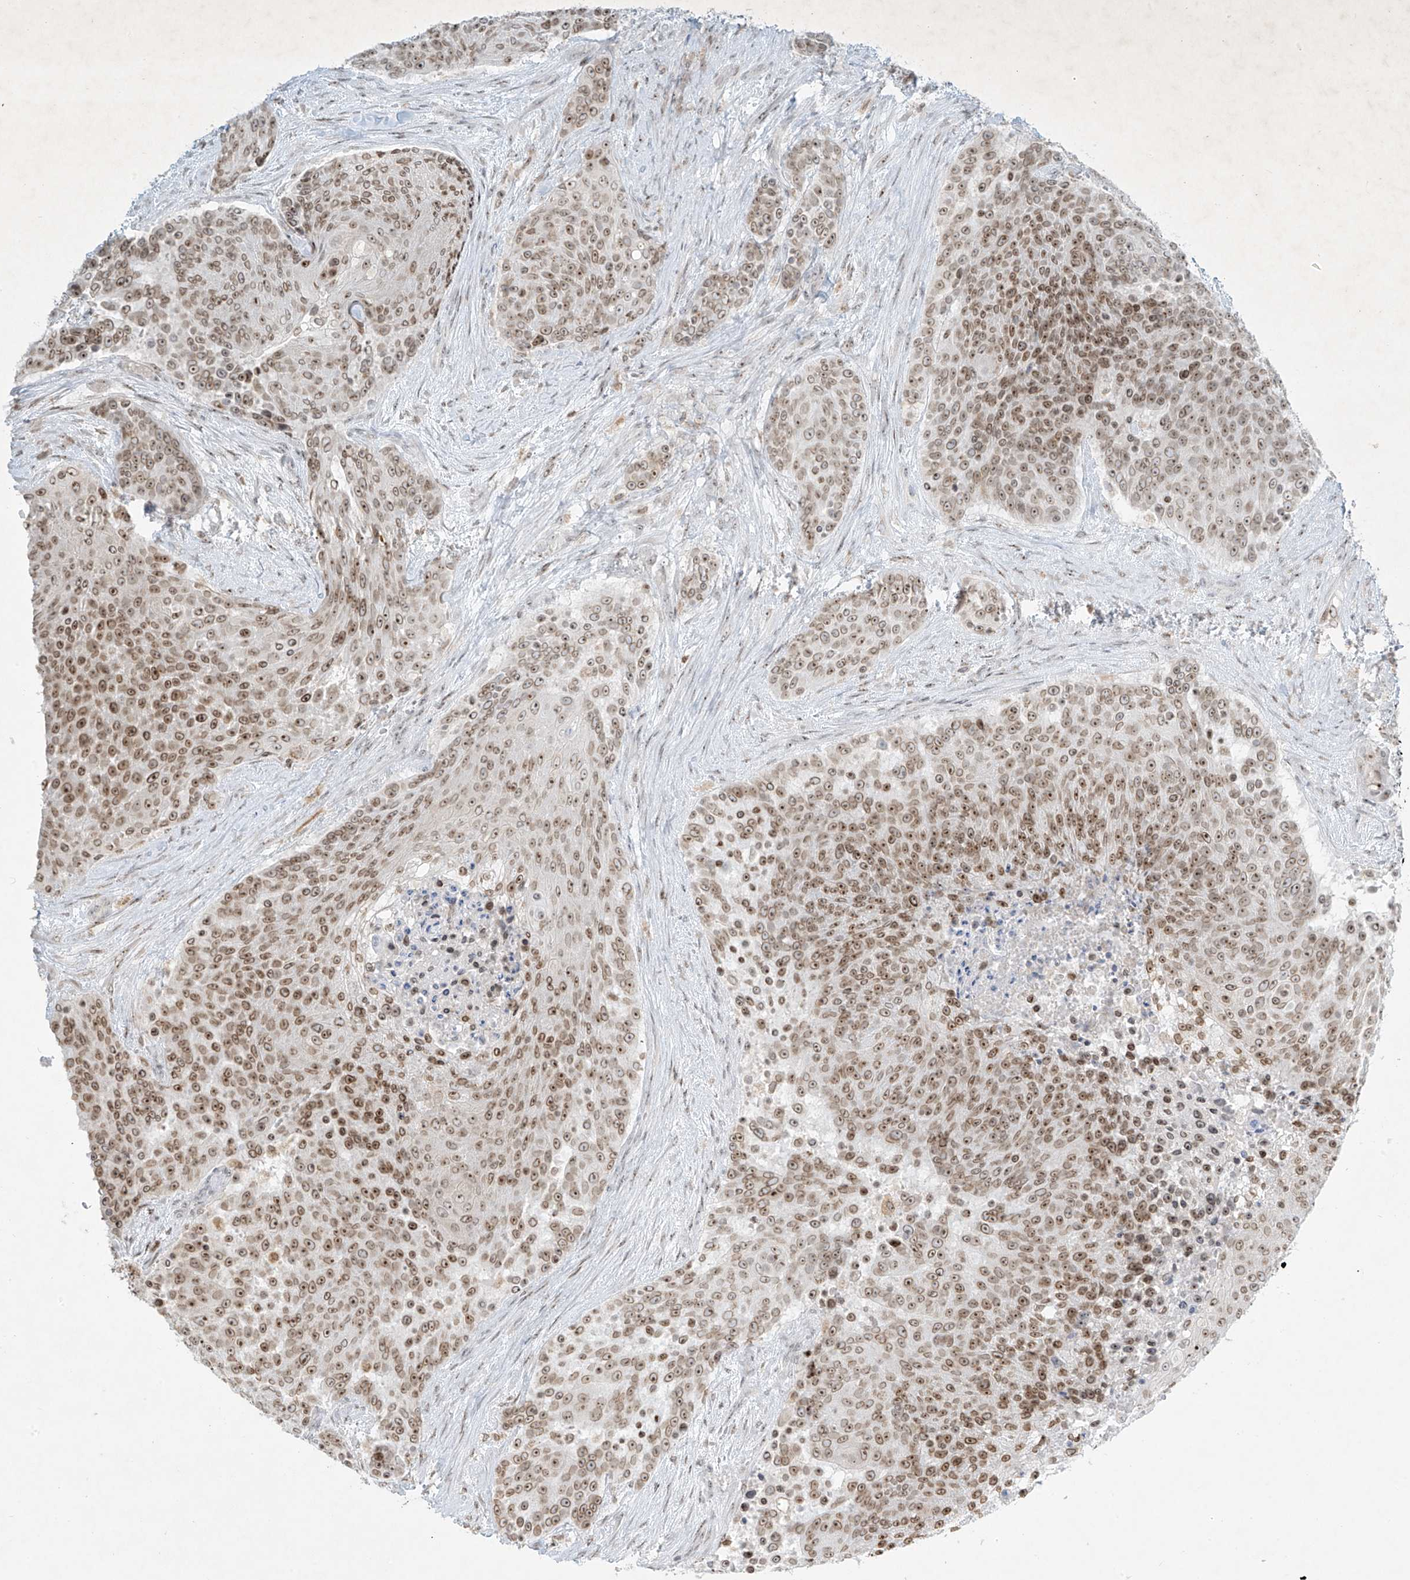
{"staining": {"intensity": "moderate", "quantity": ">75%", "location": "cytoplasmic/membranous,nuclear"}, "tissue": "urothelial cancer", "cell_type": "Tumor cells", "image_type": "cancer", "snomed": [{"axis": "morphology", "description": "Urothelial carcinoma, High grade"}, {"axis": "topography", "description": "Urinary bladder"}], "caption": "An image of high-grade urothelial carcinoma stained for a protein displays moderate cytoplasmic/membranous and nuclear brown staining in tumor cells.", "gene": "SAMD15", "patient": {"sex": "female", "age": 63}}